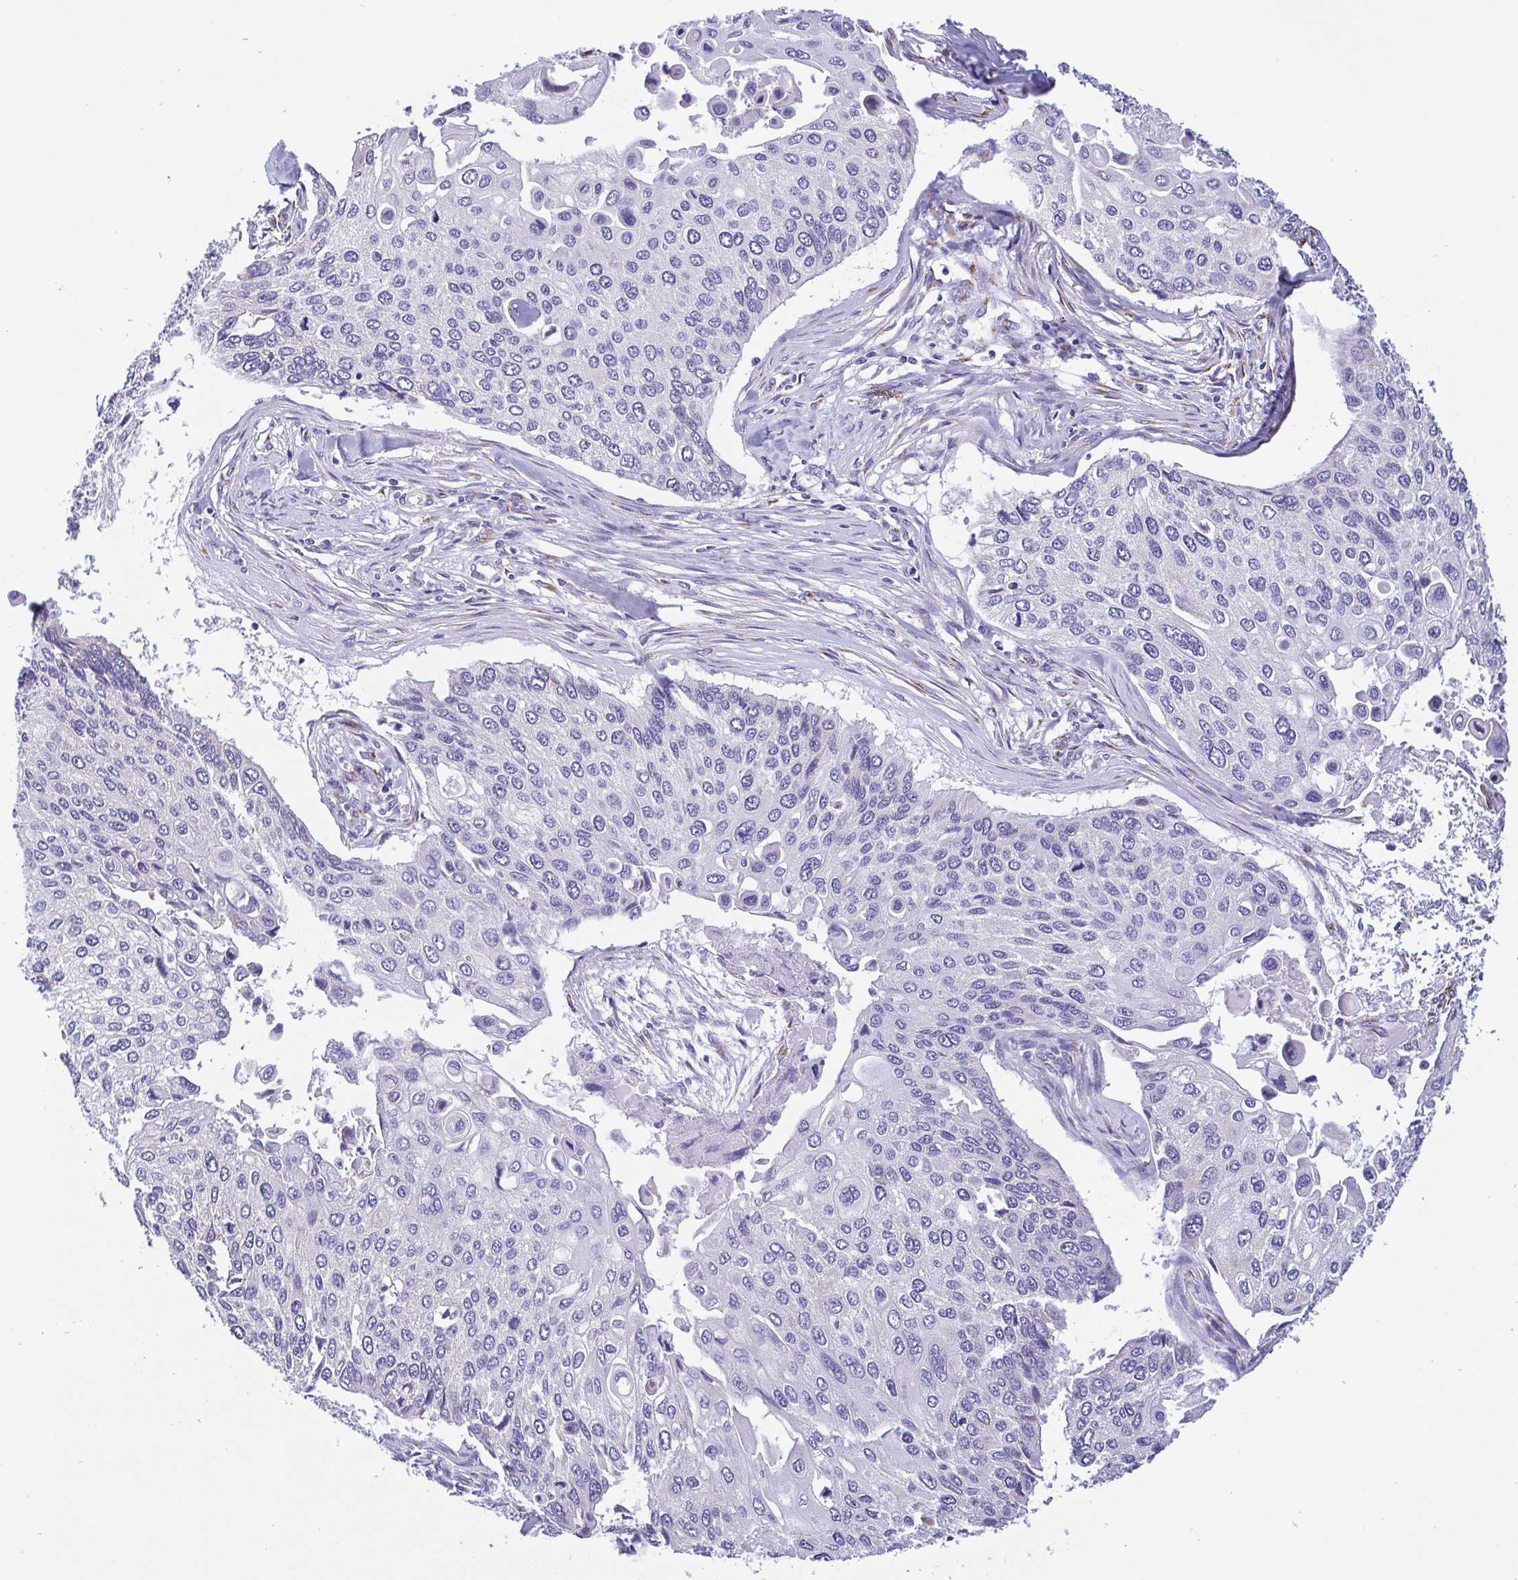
{"staining": {"intensity": "negative", "quantity": "none", "location": "none"}, "tissue": "lung cancer", "cell_type": "Tumor cells", "image_type": "cancer", "snomed": [{"axis": "morphology", "description": "Squamous cell carcinoma, NOS"}, {"axis": "morphology", "description": "Squamous cell carcinoma, metastatic, NOS"}, {"axis": "topography", "description": "Lung"}], "caption": "A high-resolution micrograph shows IHC staining of lung cancer (metastatic squamous cell carcinoma), which exhibits no significant staining in tumor cells.", "gene": "SULT1B1", "patient": {"sex": "male", "age": 63}}